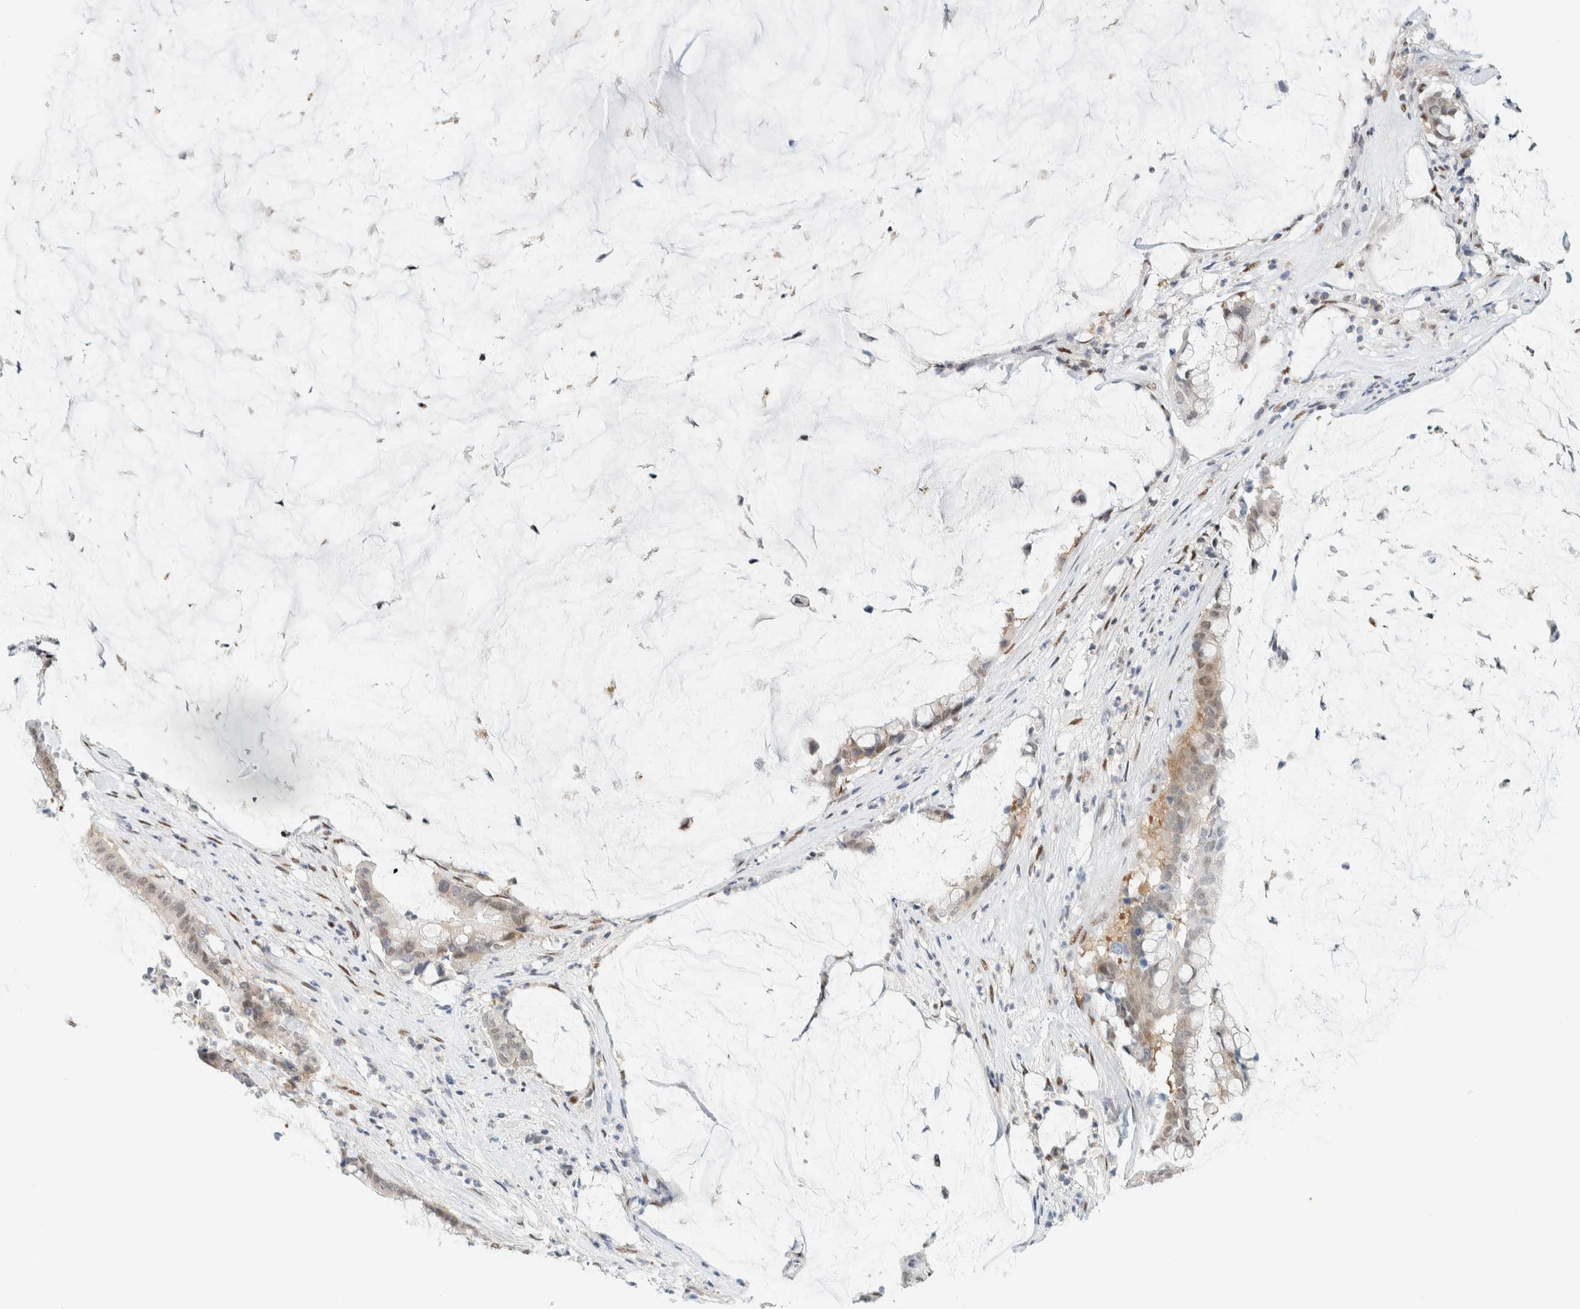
{"staining": {"intensity": "weak", "quantity": "<25%", "location": "cytoplasmic/membranous"}, "tissue": "pancreatic cancer", "cell_type": "Tumor cells", "image_type": "cancer", "snomed": [{"axis": "morphology", "description": "Adenocarcinoma, NOS"}, {"axis": "topography", "description": "Pancreas"}], "caption": "The histopathology image shows no significant positivity in tumor cells of pancreatic cancer.", "gene": "ZNF683", "patient": {"sex": "male", "age": 41}}